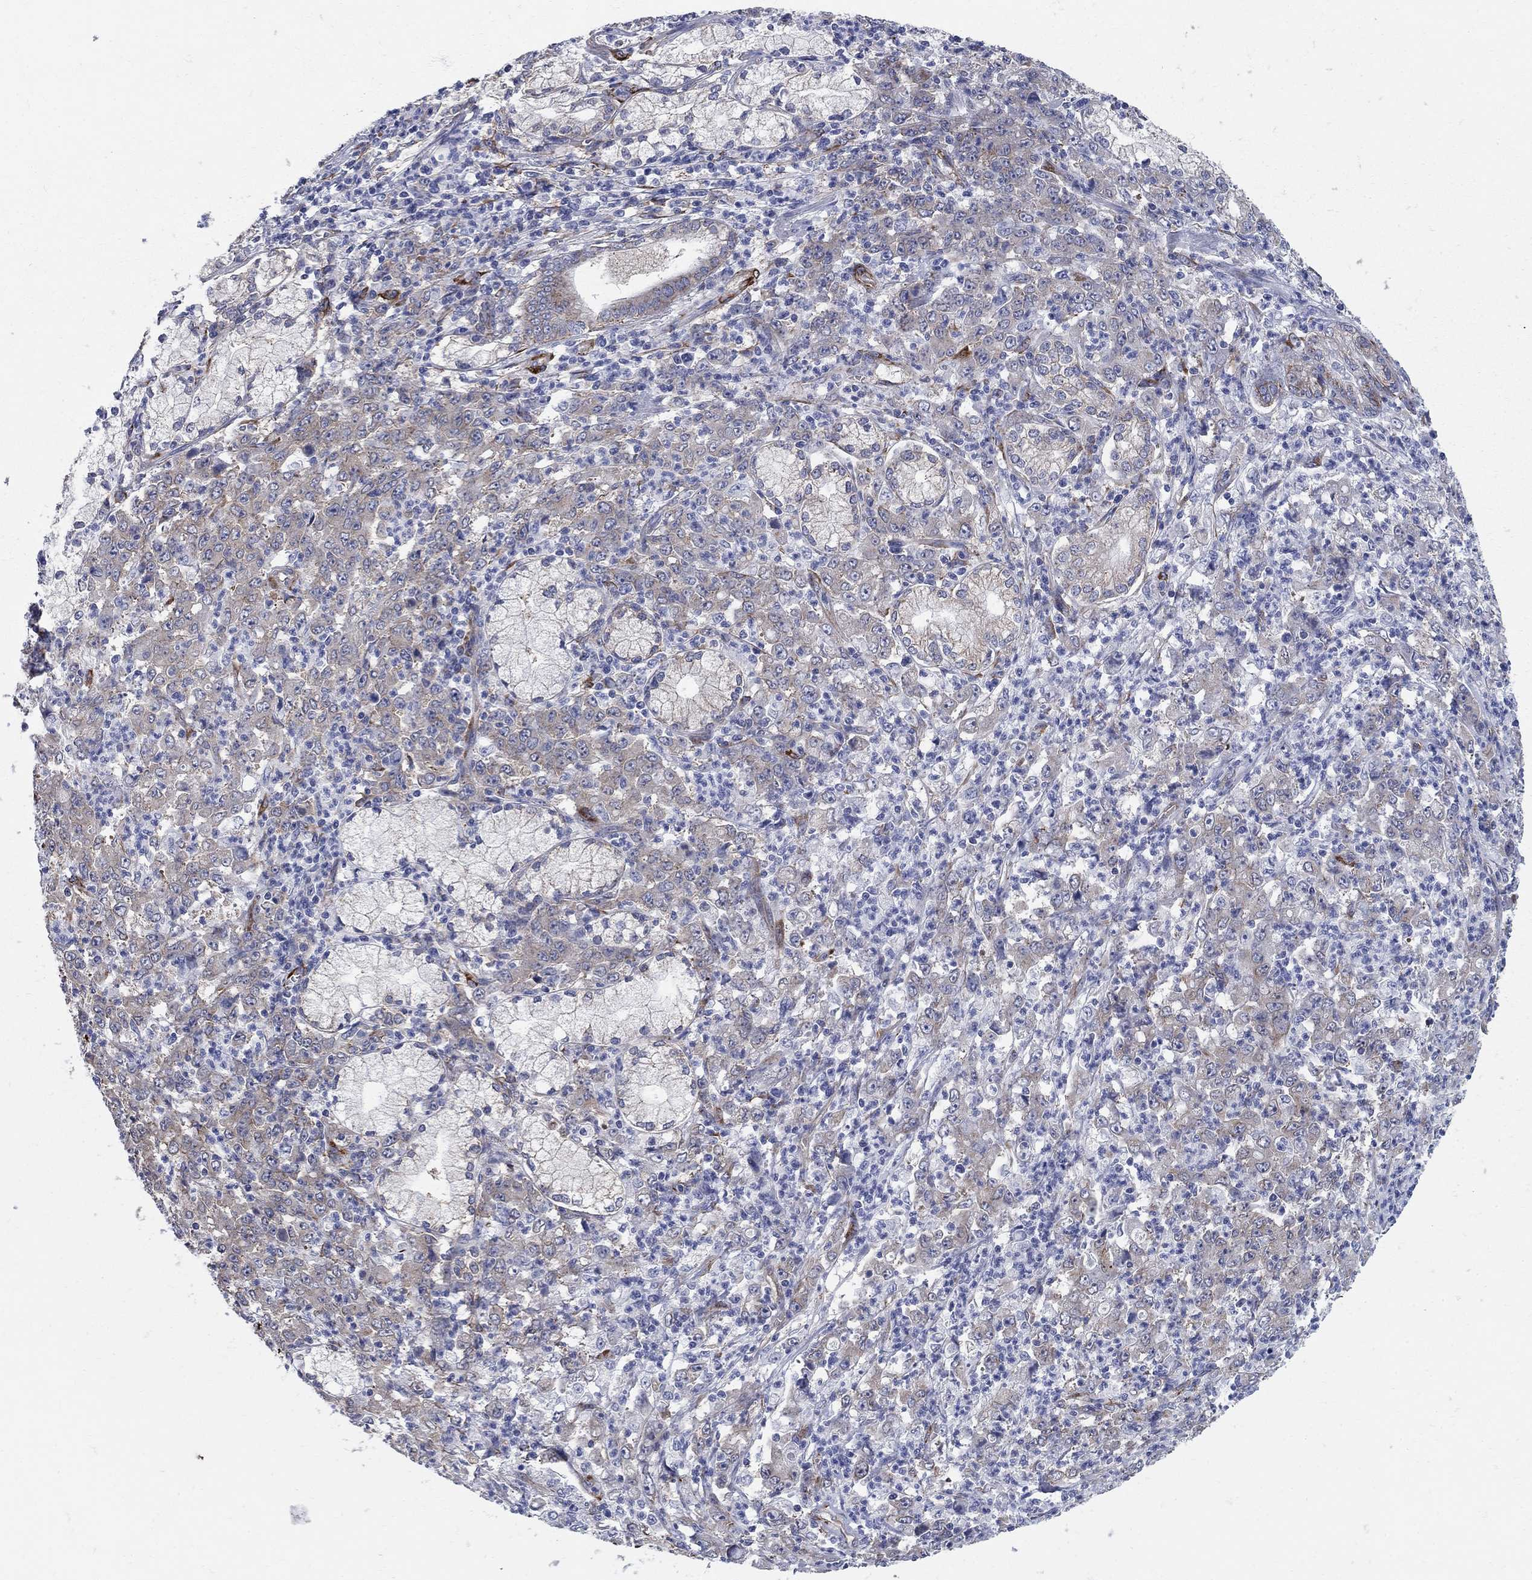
{"staining": {"intensity": "weak", "quantity": "<25%", "location": "cytoplasmic/membranous"}, "tissue": "stomach cancer", "cell_type": "Tumor cells", "image_type": "cancer", "snomed": [{"axis": "morphology", "description": "Adenocarcinoma, NOS"}, {"axis": "topography", "description": "Stomach, lower"}], "caption": "Immunohistochemistry (IHC) histopathology image of neoplastic tissue: human stomach cancer (adenocarcinoma) stained with DAB reveals no significant protein staining in tumor cells.", "gene": "SEPTIN8", "patient": {"sex": "female", "age": 71}}